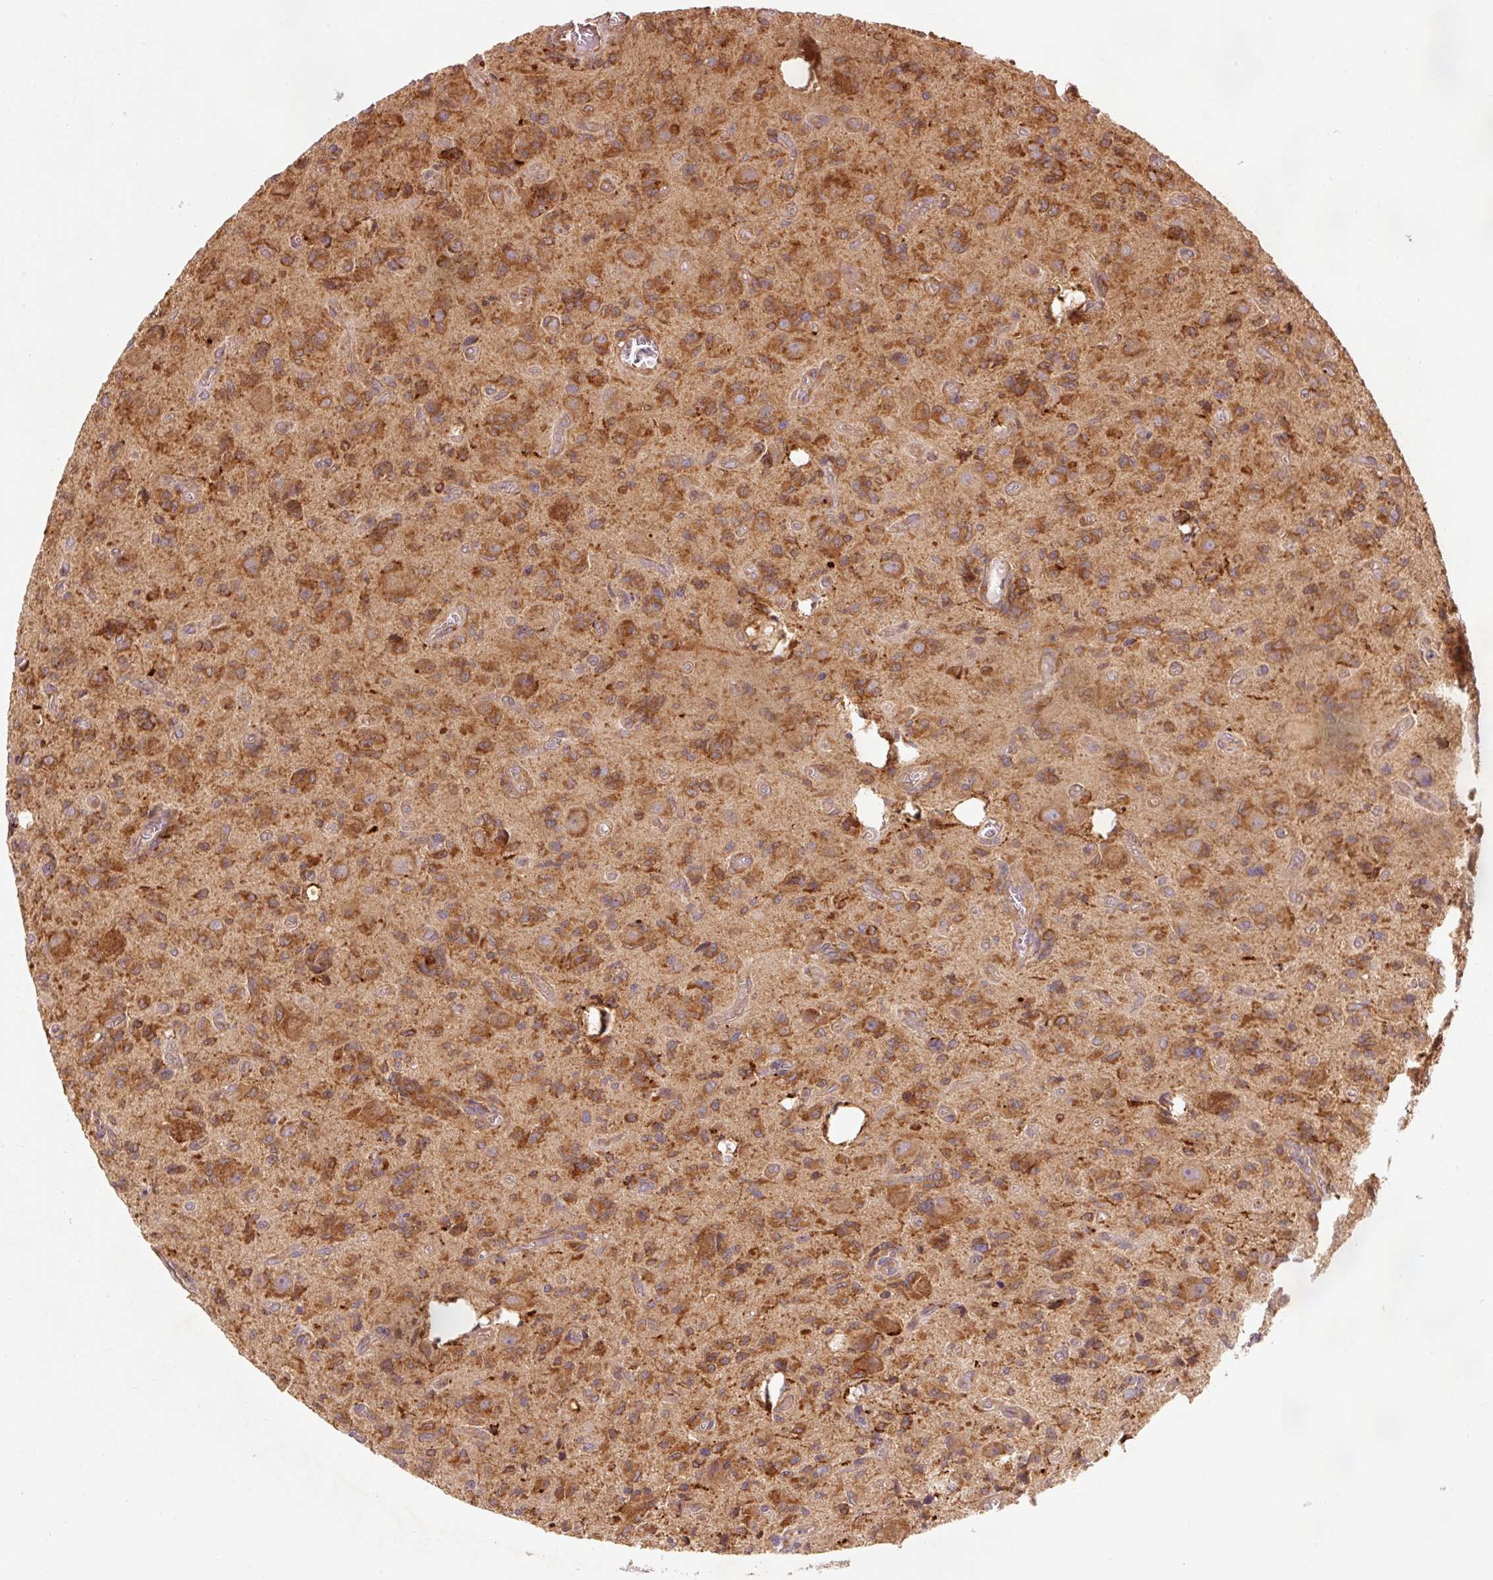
{"staining": {"intensity": "strong", "quantity": ">75%", "location": "cytoplasmic/membranous"}, "tissue": "glioma", "cell_type": "Tumor cells", "image_type": "cancer", "snomed": [{"axis": "morphology", "description": "Glioma, malignant, High grade"}, {"axis": "topography", "description": "Brain"}], "caption": "A high amount of strong cytoplasmic/membranous staining is present in about >75% of tumor cells in malignant glioma (high-grade) tissue. (brown staining indicates protein expression, while blue staining denotes nuclei).", "gene": "PDAP1", "patient": {"sex": "male", "age": 76}}